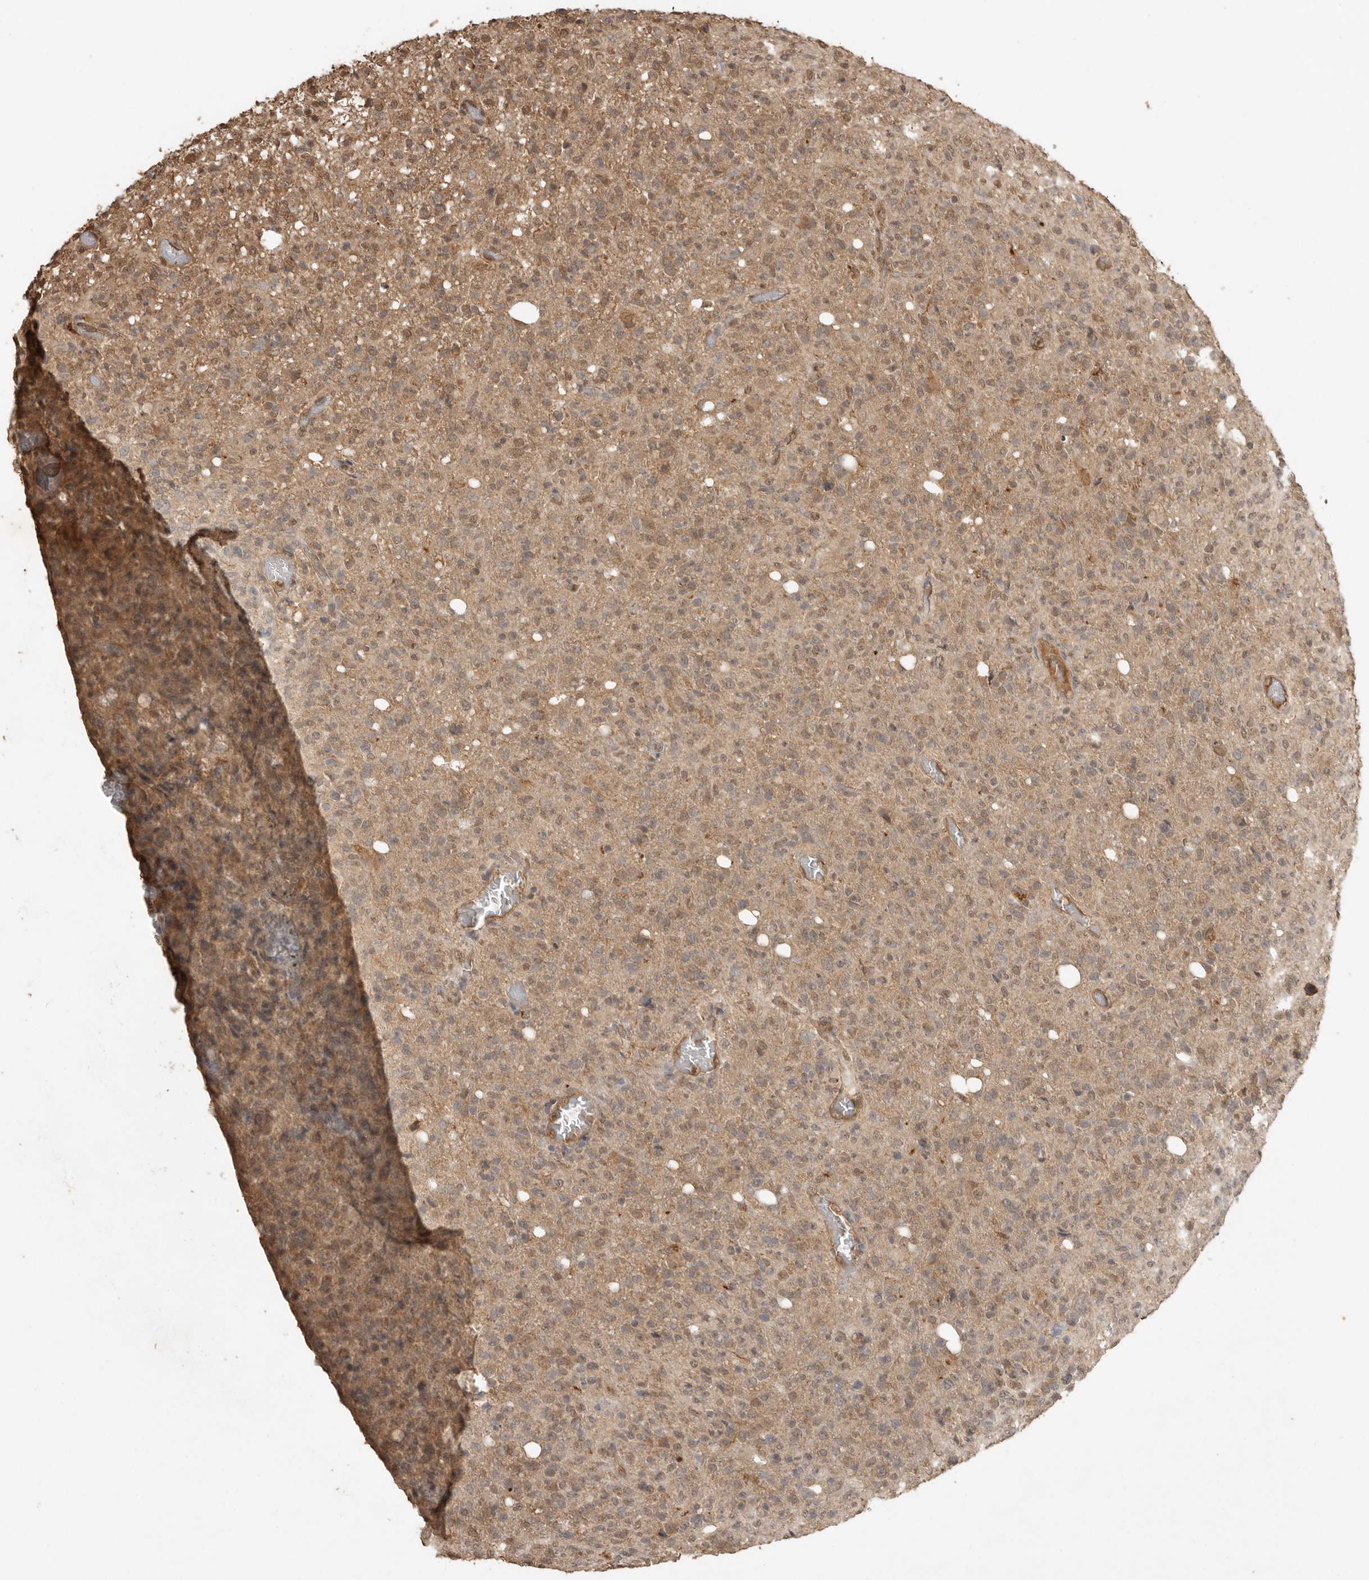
{"staining": {"intensity": "weak", "quantity": ">75%", "location": "cytoplasmic/membranous,nuclear"}, "tissue": "glioma", "cell_type": "Tumor cells", "image_type": "cancer", "snomed": [{"axis": "morphology", "description": "Glioma, malignant, High grade"}, {"axis": "topography", "description": "Brain"}], "caption": "Immunohistochemistry (IHC) staining of high-grade glioma (malignant), which exhibits low levels of weak cytoplasmic/membranous and nuclear staining in about >75% of tumor cells indicating weak cytoplasmic/membranous and nuclear protein staining. The staining was performed using DAB (brown) for protein detection and nuclei were counterstained in hematoxylin (blue).", "gene": "JAG2", "patient": {"sex": "female", "age": 57}}